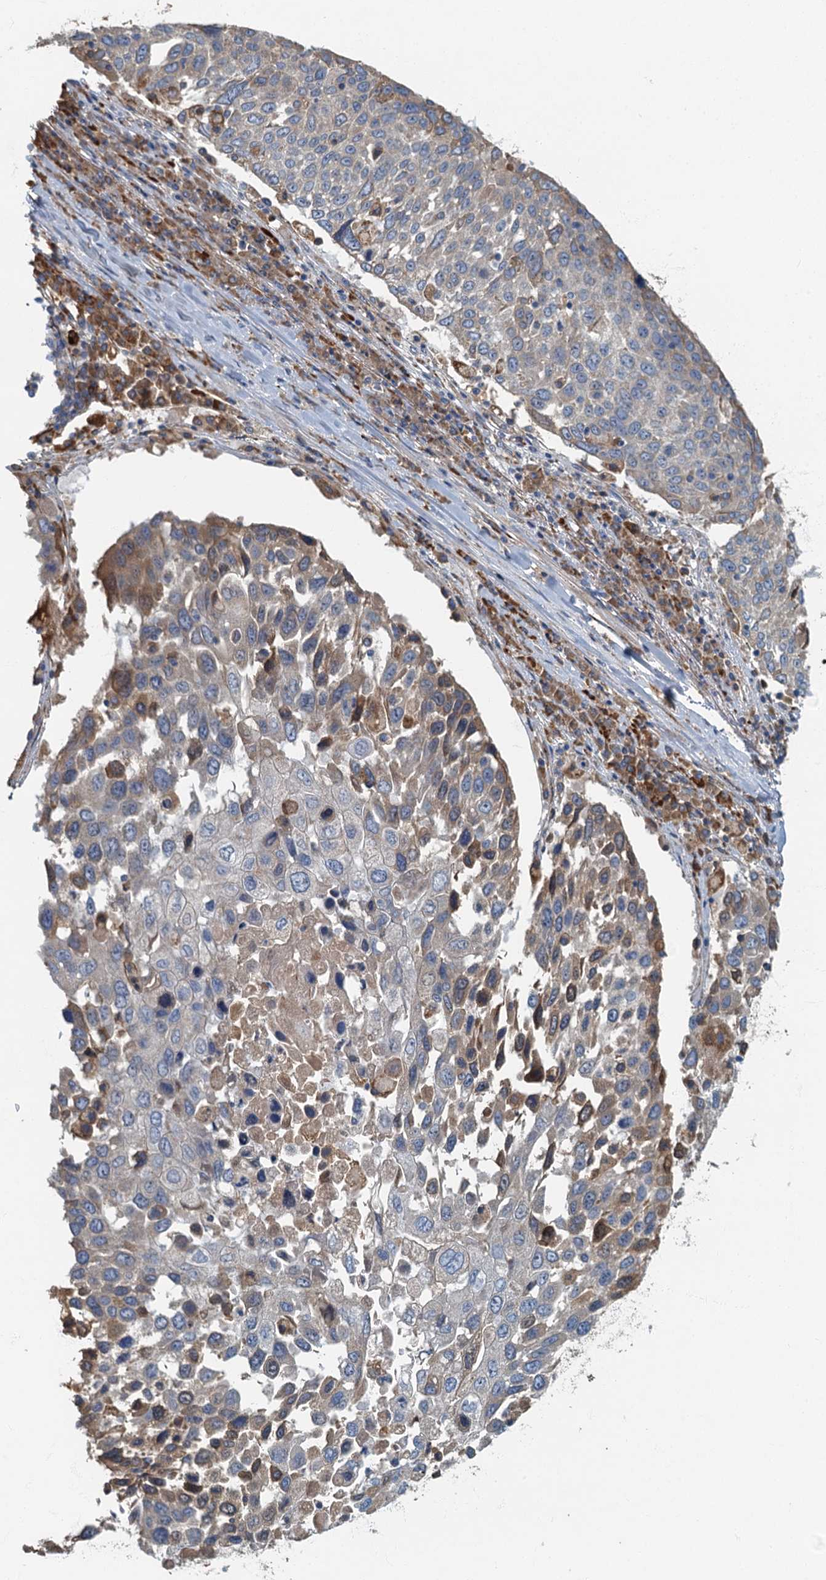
{"staining": {"intensity": "moderate", "quantity": "<25%", "location": "cytoplasmic/membranous"}, "tissue": "lung cancer", "cell_type": "Tumor cells", "image_type": "cancer", "snomed": [{"axis": "morphology", "description": "Squamous cell carcinoma, NOS"}, {"axis": "topography", "description": "Lung"}], "caption": "Lung squamous cell carcinoma stained with a protein marker shows moderate staining in tumor cells.", "gene": "SPDYC", "patient": {"sex": "male", "age": 65}}